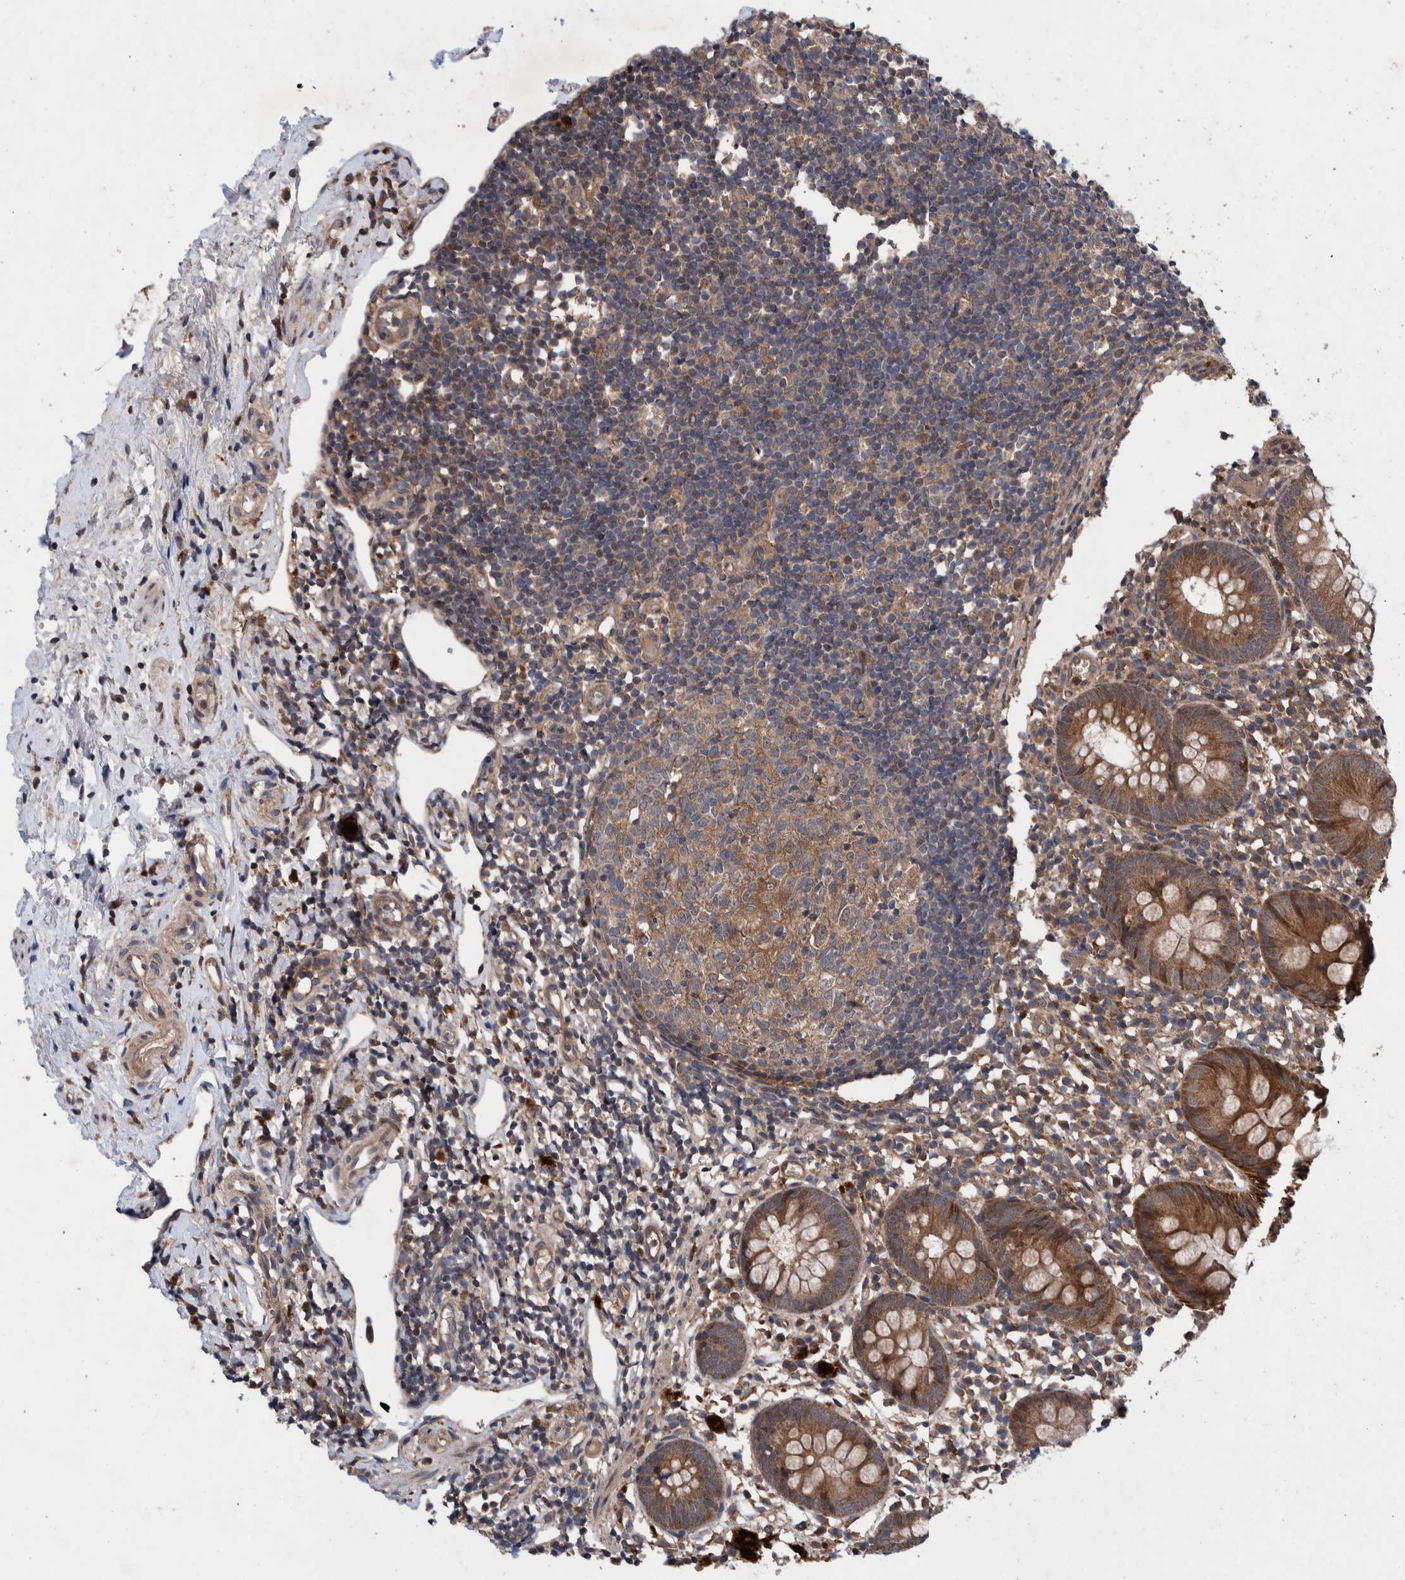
{"staining": {"intensity": "strong", "quantity": ">75%", "location": "cytoplasmic/membranous"}, "tissue": "appendix", "cell_type": "Glandular cells", "image_type": "normal", "snomed": [{"axis": "morphology", "description": "Normal tissue, NOS"}, {"axis": "topography", "description": "Appendix"}], "caption": "DAB (3,3'-diaminobenzidine) immunohistochemical staining of benign human appendix displays strong cytoplasmic/membranous protein positivity in approximately >75% of glandular cells. The protein of interest is shown in brown color, while the nuclei are stained blue.", "gene": "PIK3R6", "patient": {"sex": "female", "age": 20}}